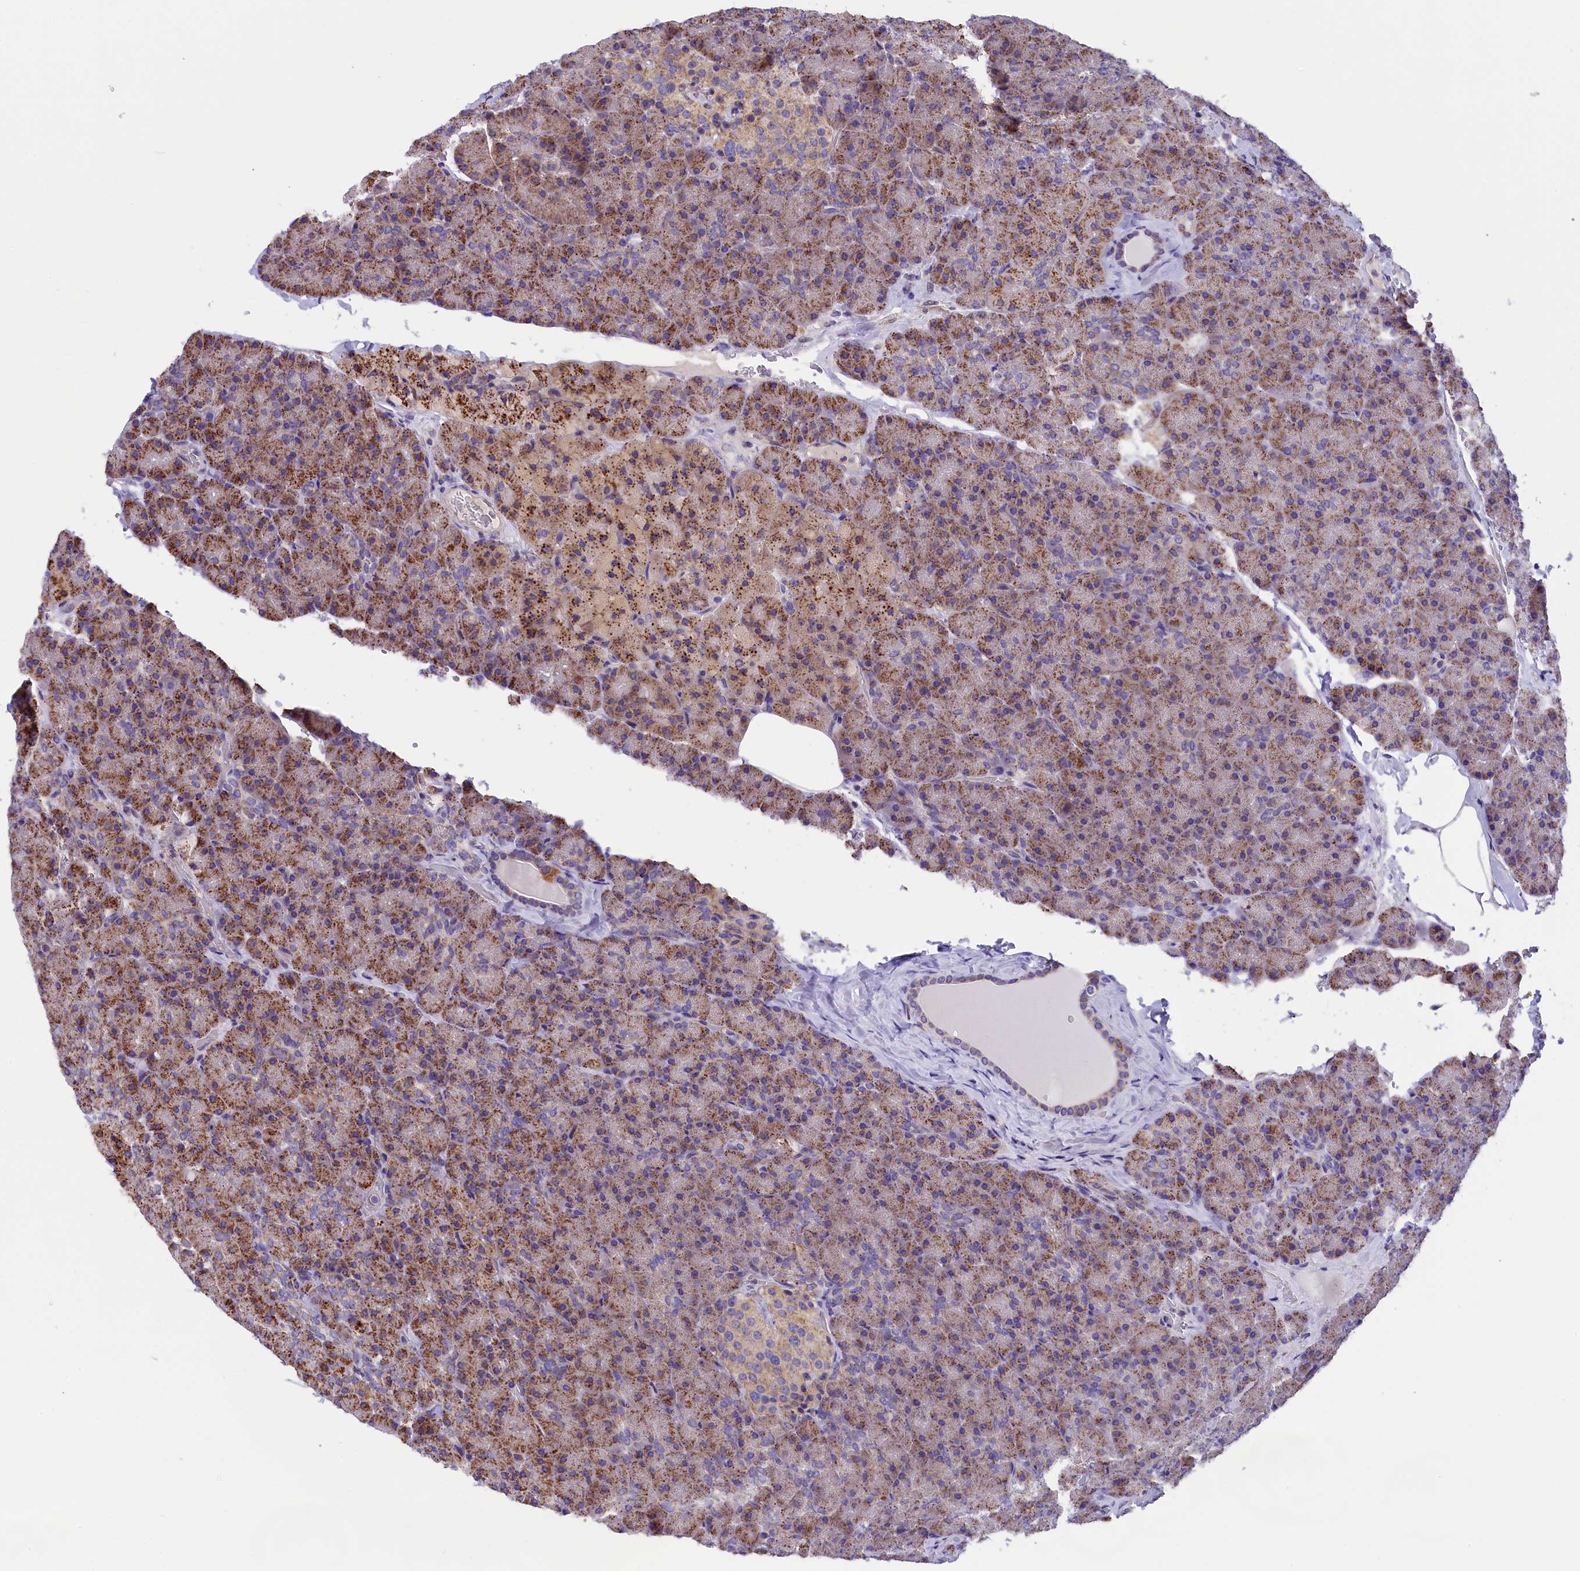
{"staining": {"intensity": "moderate", "quantity": "25%-75%", "location": "cytoplasmic/membranous"}, "tissue": "pancreas", "cell_type": "Exocrine glandular cells", "image_type": "normal", "snomed": [{"axis": "morphology", "description": "Normal tissue, NOS"}, {"axis": "topography", "description": "Pancreas"}], "caption": "Immunohistochemistry histopathology image of unremarkable pancreas: human pancreas stained using immunohistochemistry (IHC) demonstrates medium levels of moderate protein expression localized specifically in the cytoplasmic/membranous of exocrine glandular cells, appearing as a cytoplasmic/membranous brown color.", "gene": "DNAJB9", "patient": {"sex": "male", "age": 36}}